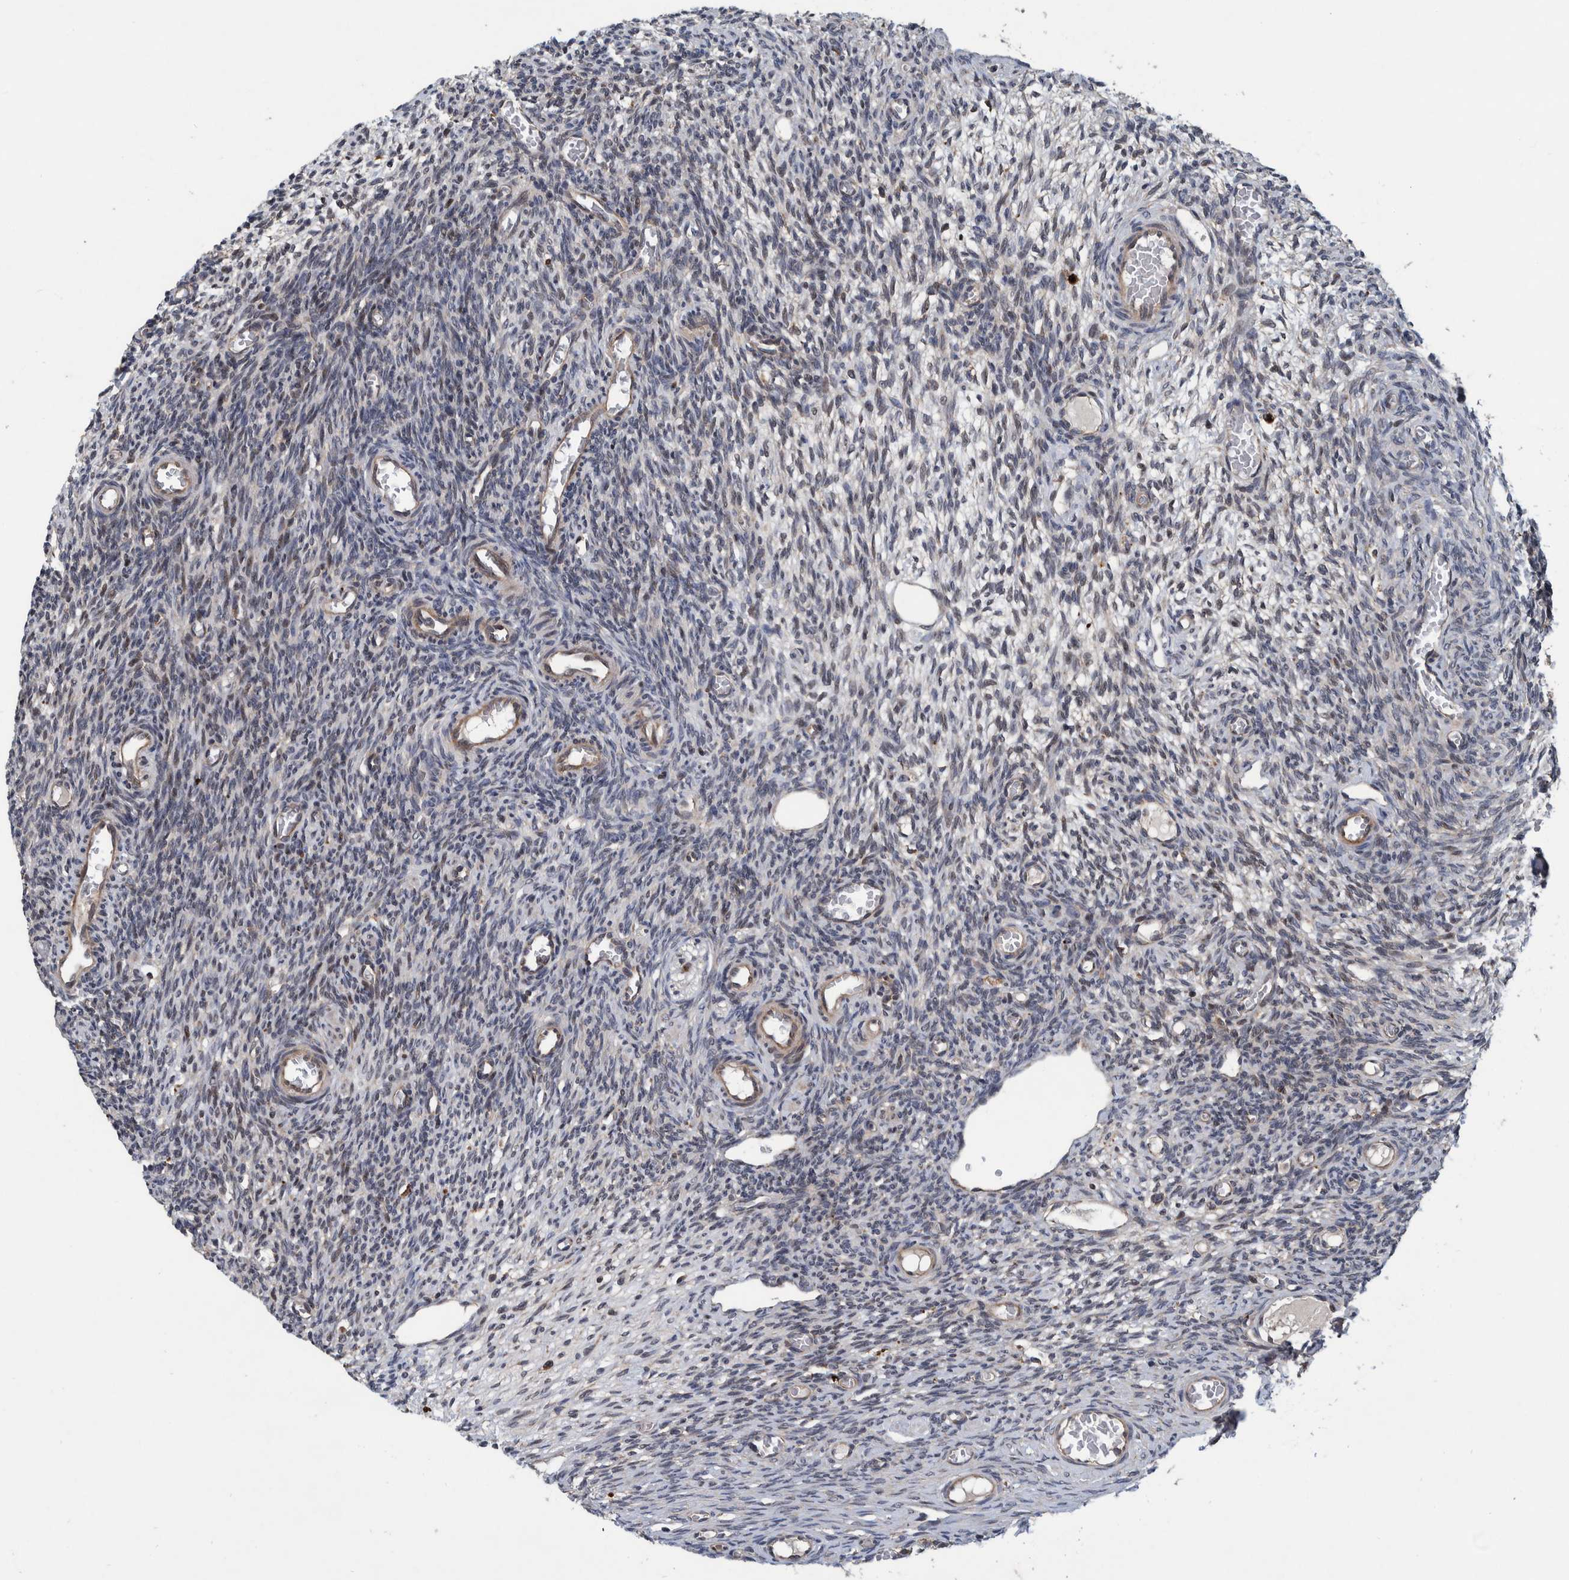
{"staining": {"intensity": "weak", "quantity": "<25%", "location": "cytoplasmic/membranous"}, "tissue": "ovary", "cell_type": "Ovarian stroma cells", "image_type": "normal", "snomed": [{"axis": "morphology", "description": "Normal tissue, NOS"}, {"axis": "topography", "description": "Ovary"}], "caption": "Immunohistochemical staining of unremarkable human ovary reveals no significant staining in ovarian stroma cells. Nuclei are stained in blue.", "gene": "MRPS7", "patient": {"sex": "female", "age": 27}}